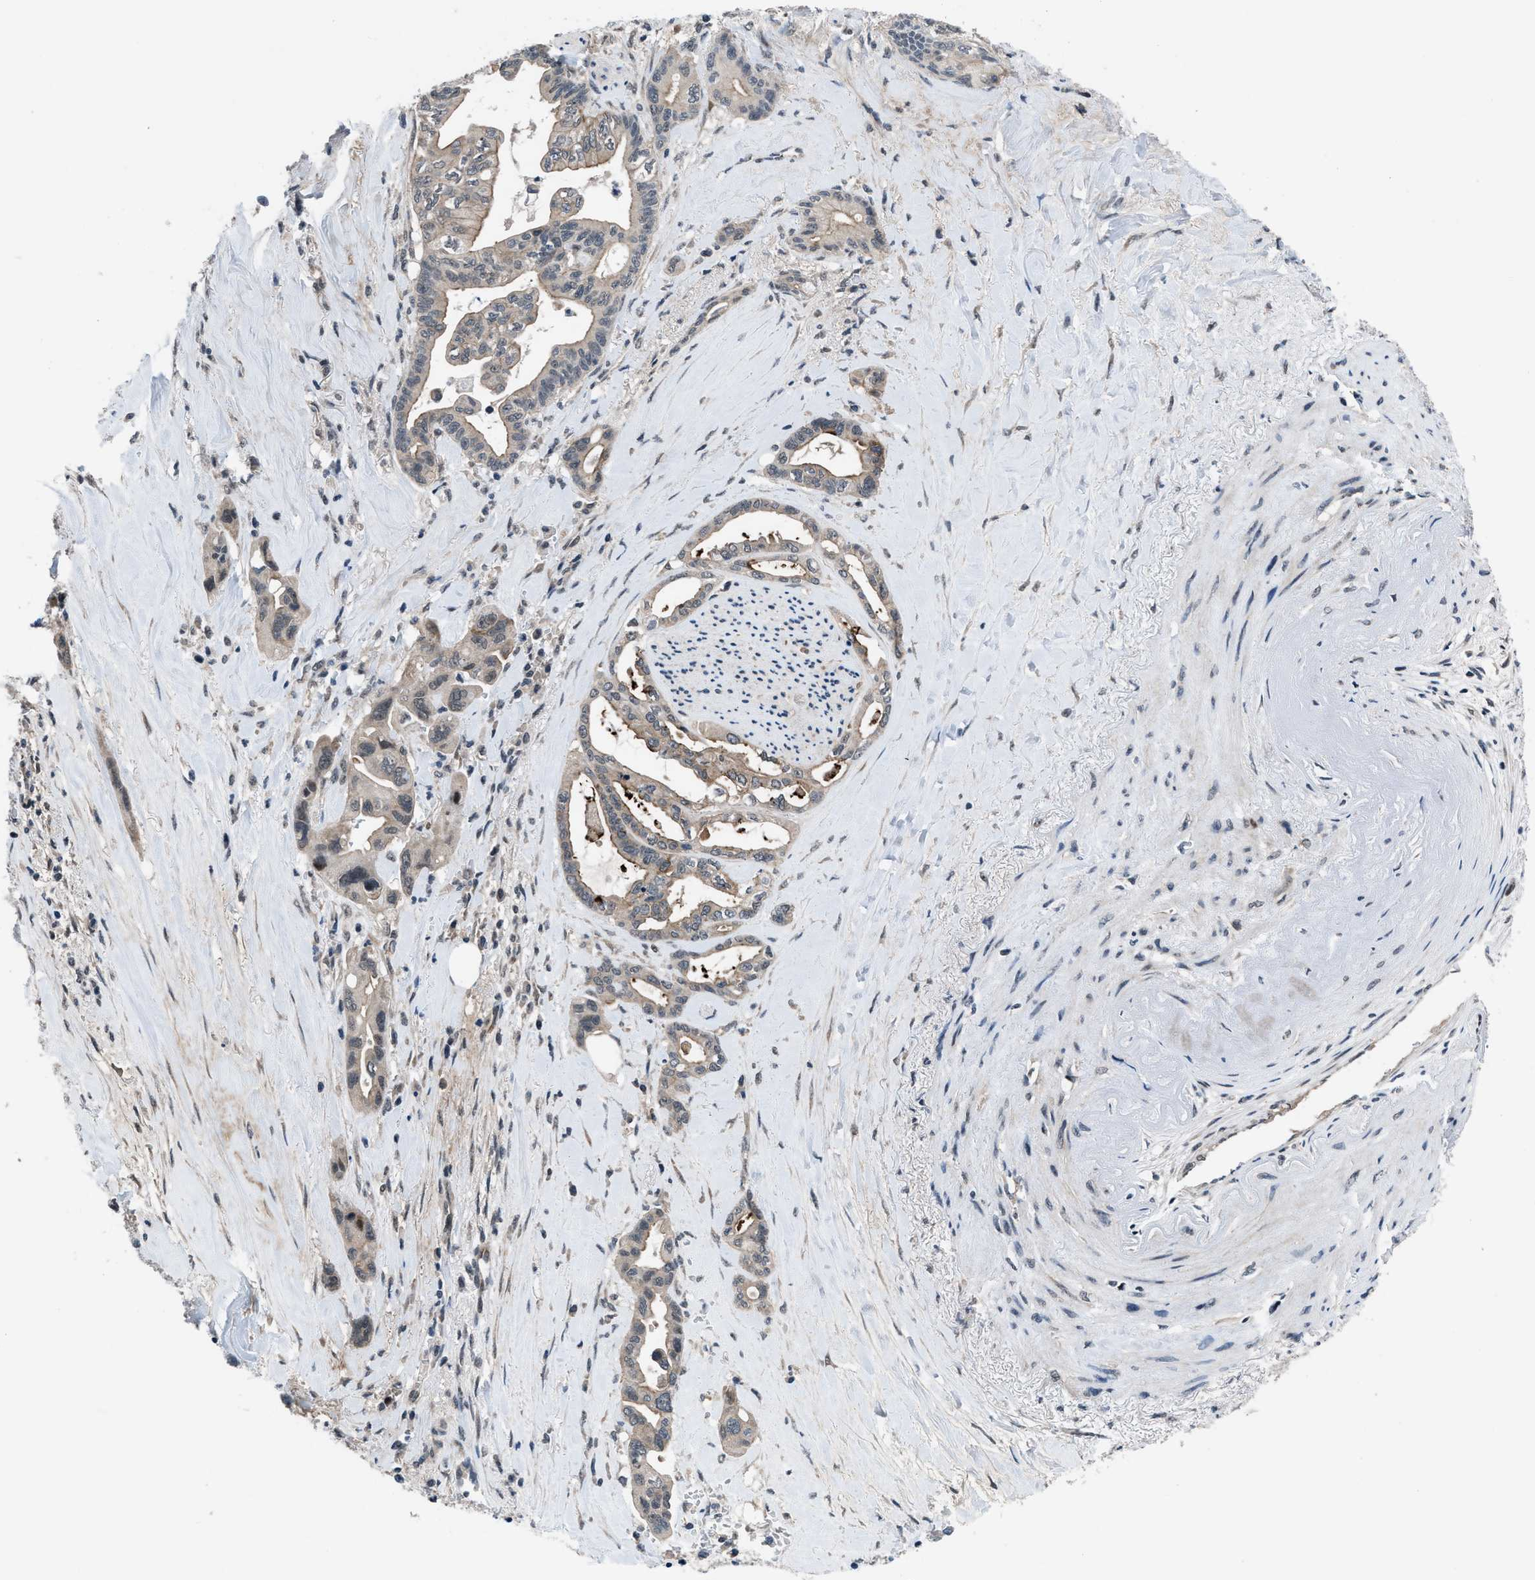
{"staining": {"intensity": "weak", "quantity": ">75%", "location": "cytoplasmic/membranous,nuclear"}, "tissue": "pancreatic cancer", "cell_type": "Tumor cells", "image_type": "cancer", "snomed": [{"axis": "morphology", "description": "Adenocarcinoma, NOS"}, {"axis": "topography", "description": "Pancreas"}], "caption": "Human adenocarcinoma (pancreatic) stained for a protein (brown) demonstrates weak cytoplasmic/membranous and nuclear positive positivity in approximately >75% of tumor cells.", "gene": "SETD5", "patient": {"sex": "male", "age": 70}}